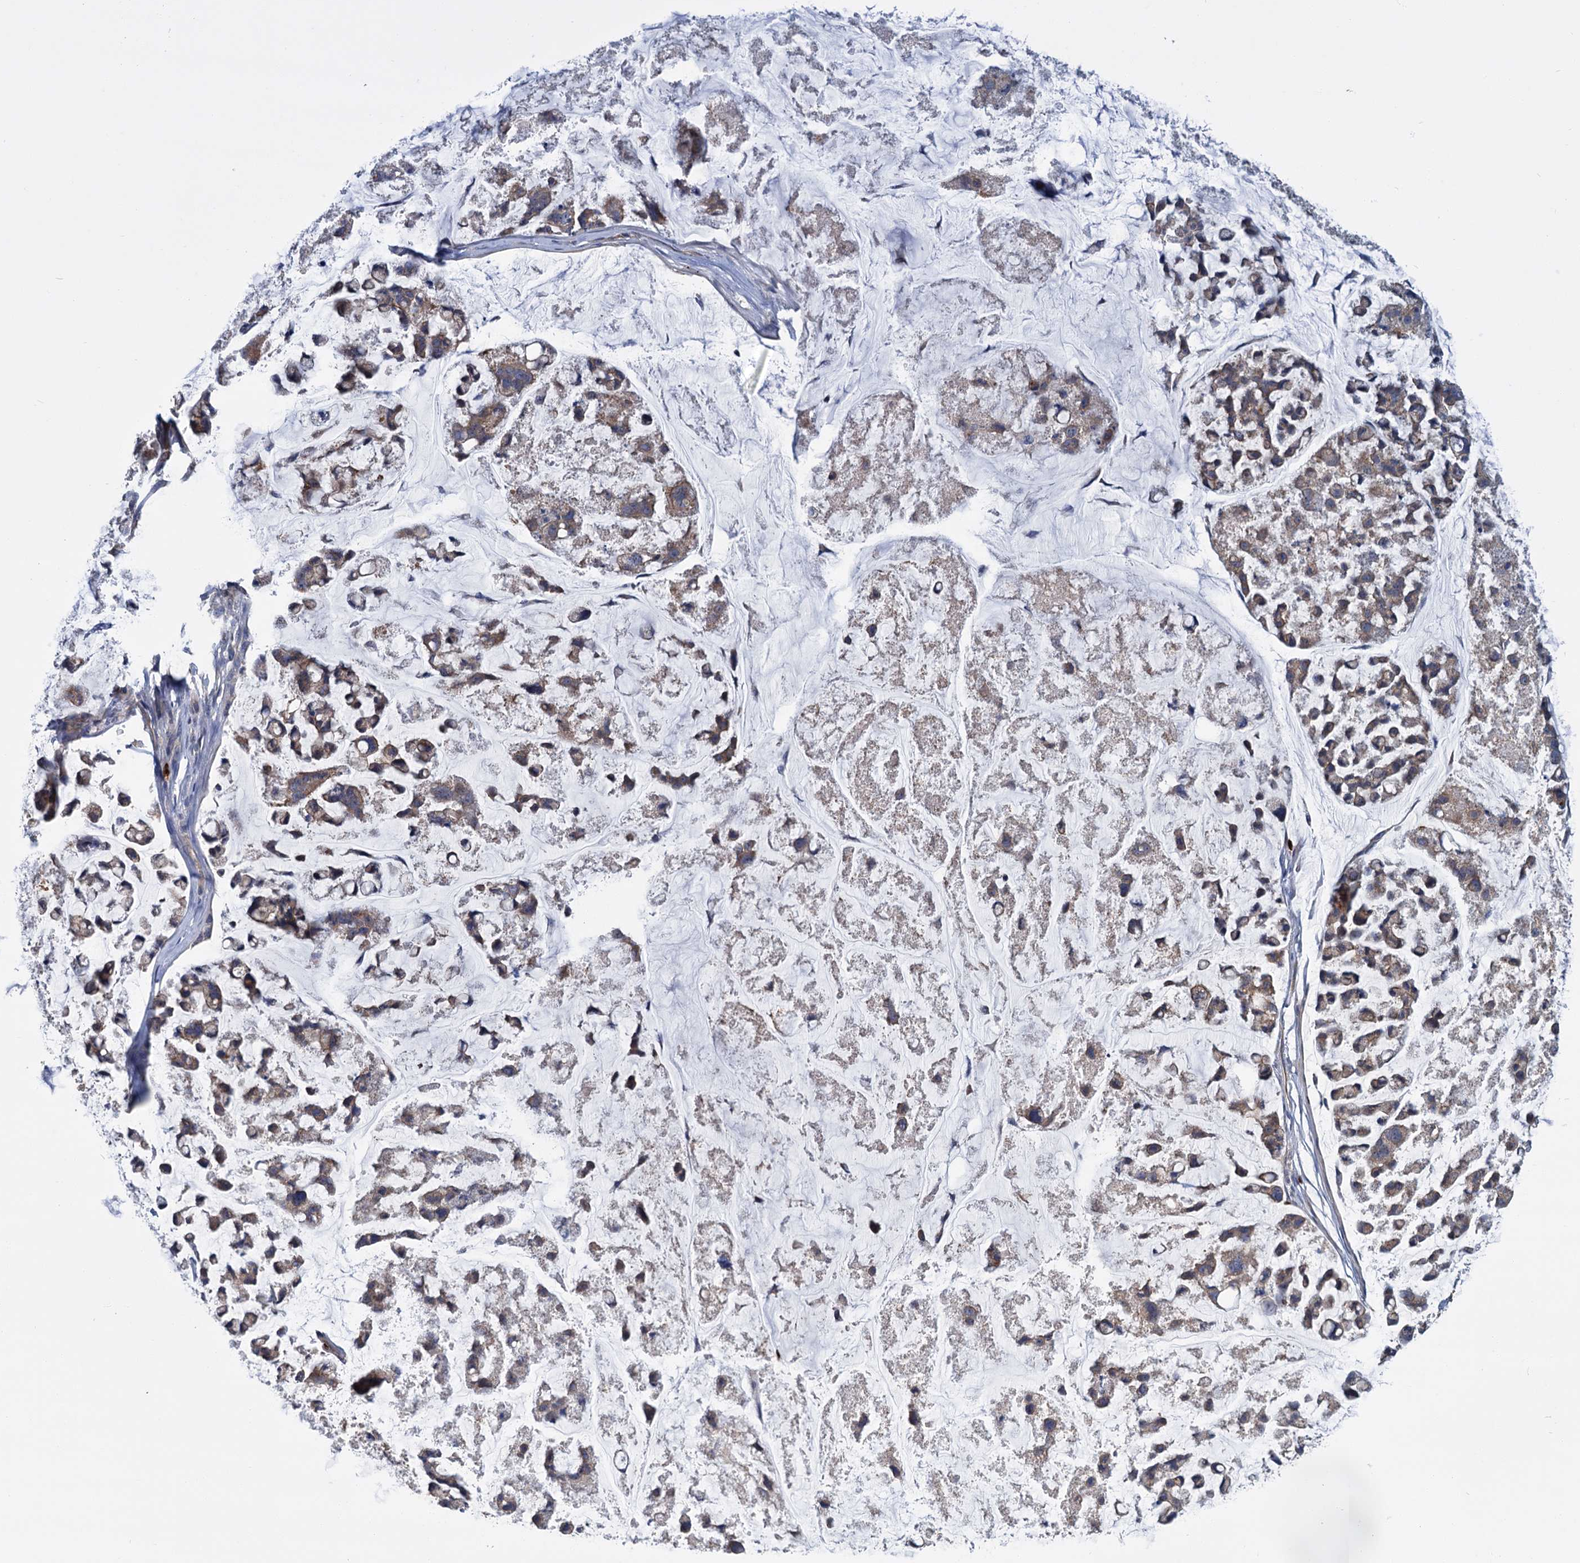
{"staining": {"intensity": "weak", "quantity": "<25%", "location": "cytoplasmic/membranous"}, "tissue": "stomach cancer", "cell_type": "Tumor cells", "image_type": "cancer", "snomed": [{"axis": "morphology", "description": "Adenocarcinoma, NOS"}, {"axis": "topography", "description": "Stomach, lower"}], "caption": "Micrograph shows no protein positivity in tumor cells of stomach adenocarcinoma tissue.", "gene": "DYNC2H1", "patient": {"sex": "male", "age": 67}}